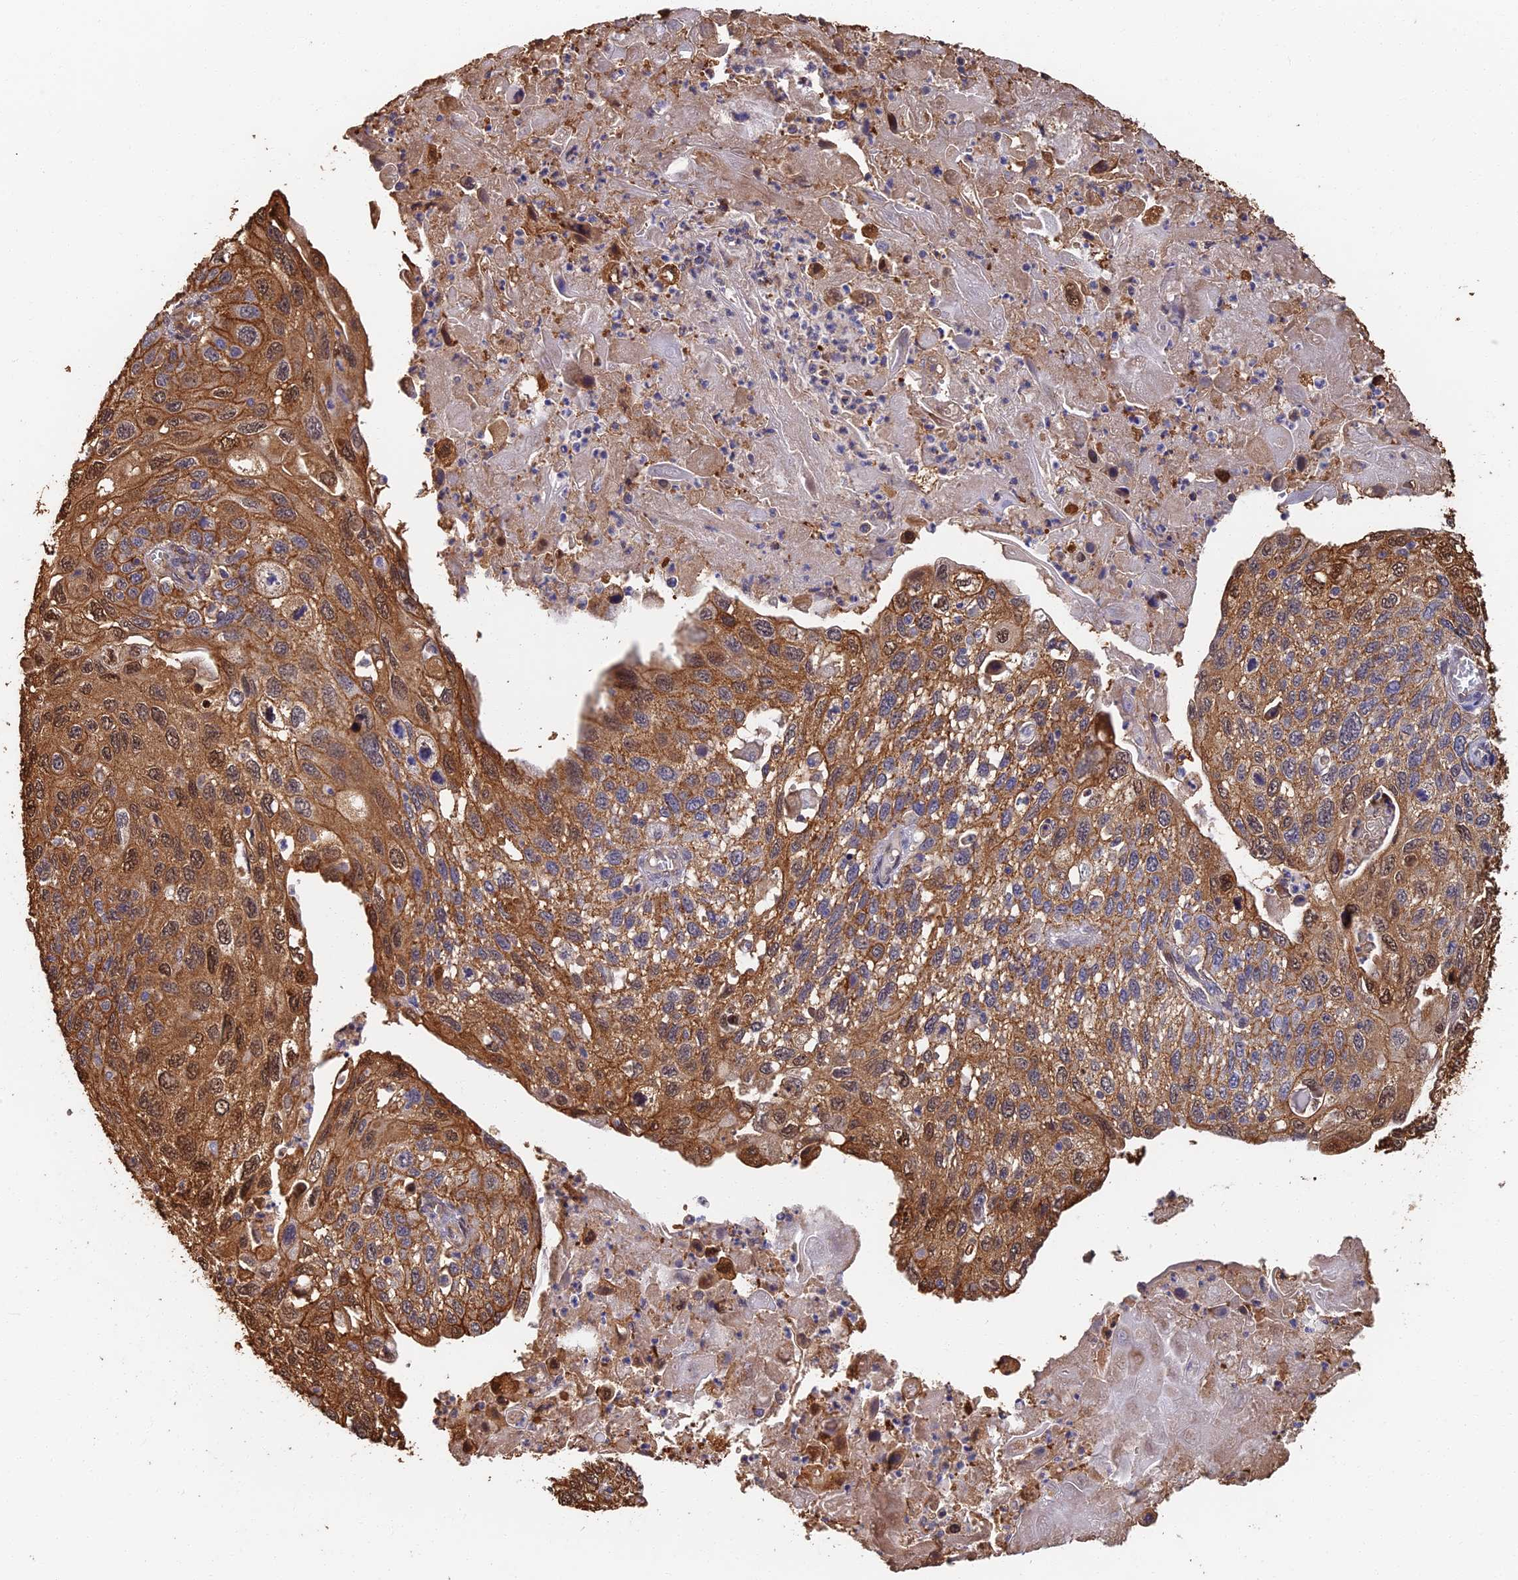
{"staining": {"intensity": "moderate", "quantity": ">75%", "location": "cytoplasmic/membranous,nuclear"}, "tissue": "cervical cancer", "cell_type": "Tumor cells", "image_type": "cancer", "snomed": [{"axis": "morphology", "description": "Squamous cell carcinoma, NOS"}, {"axis": "topography", "description": "Cervix"}], "caption": "Squamous cell carcinoma (cervical) was stained to show a protein in brown. There is medium levels of moderate cytoplasmic/membranous and nuclear staining in approximately >75% of tumor cells.", "gene": "LRRN3", "patient": {"sex": "female", "age": 70}}